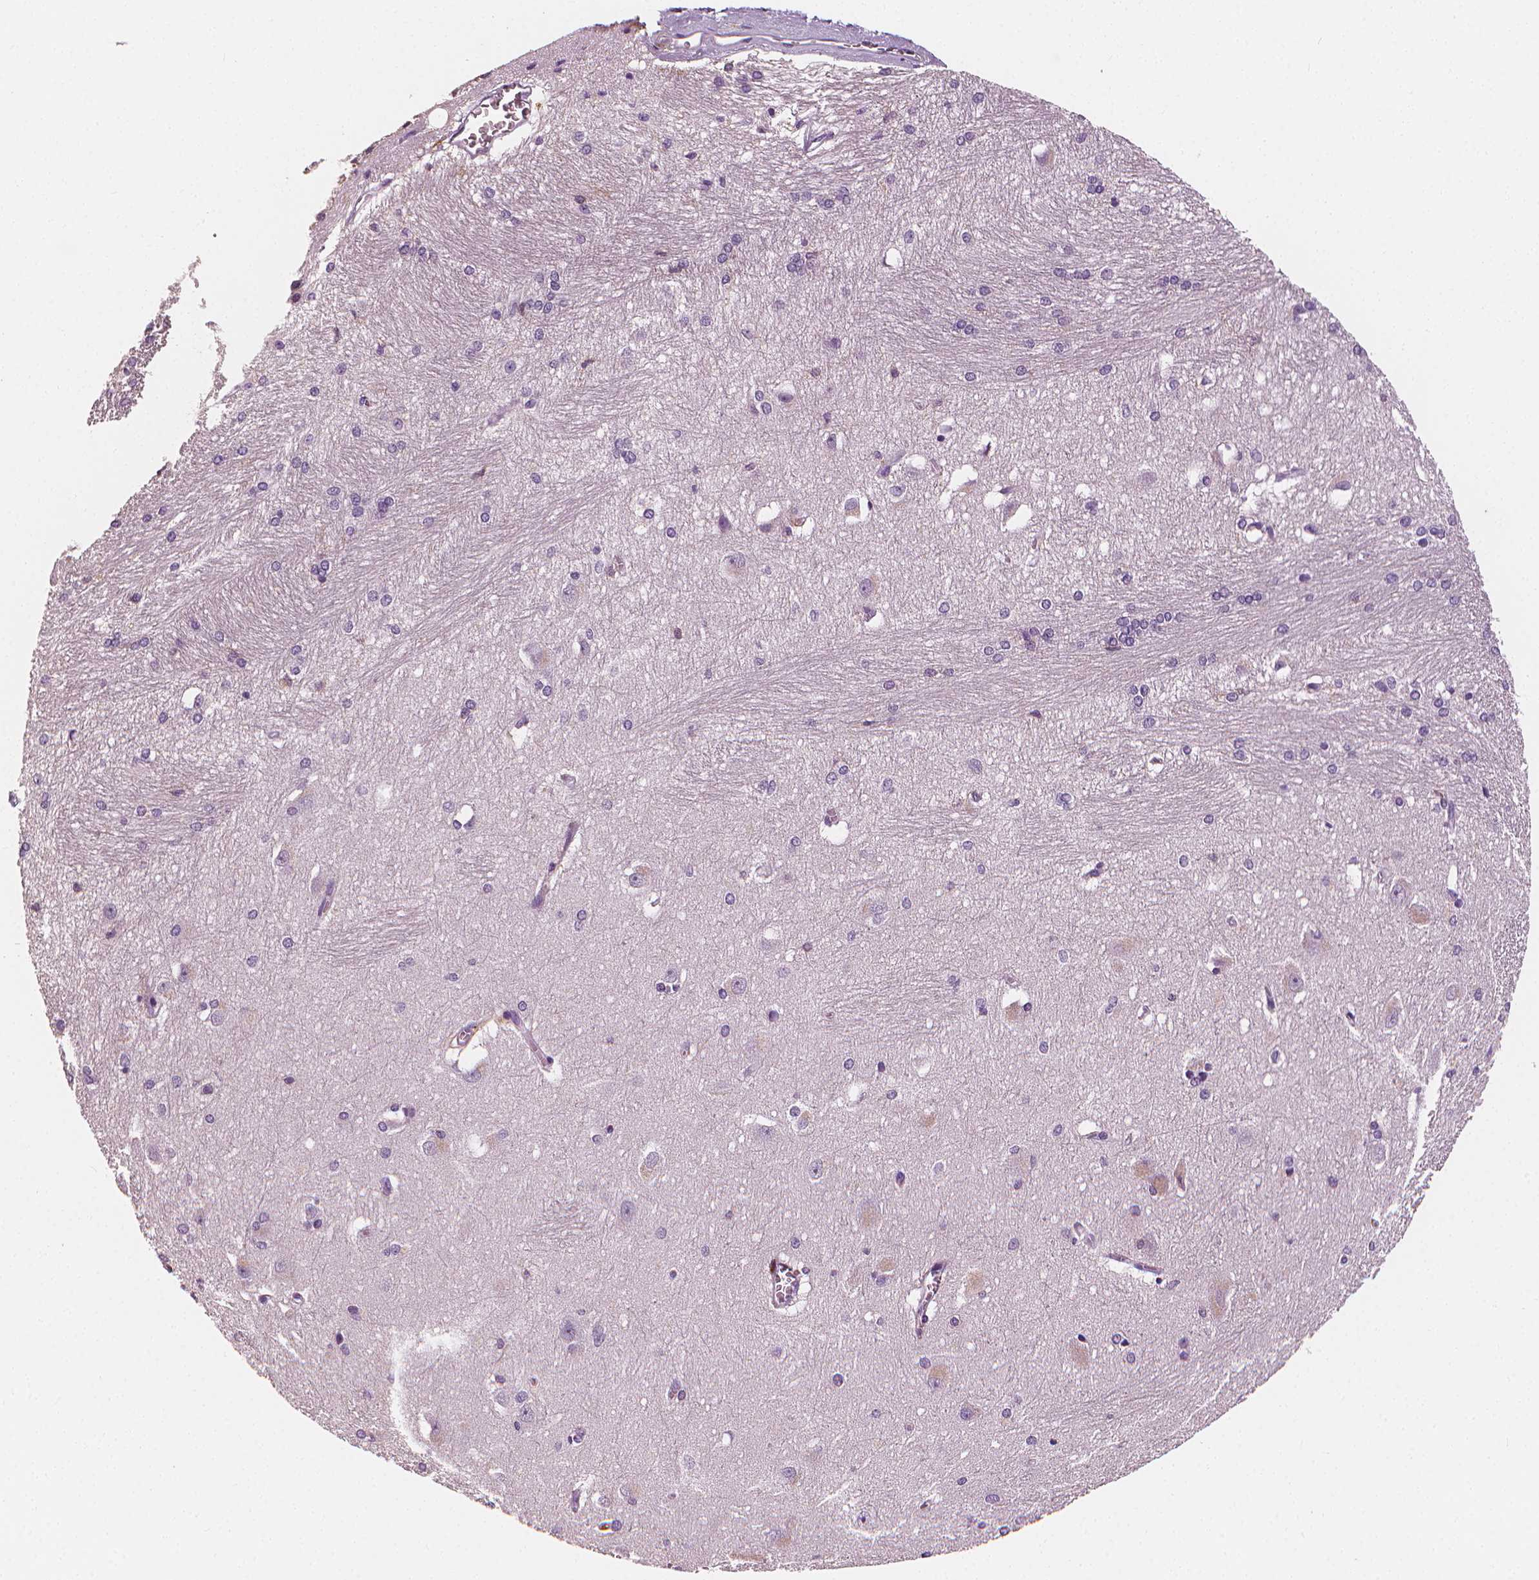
{"staining": {"intensity": "negative", "quantity": "none", "location": "none"}, "tissue": "hippocampus", "cell_type": "Glial cells", "image_type": "normal", "snomed": [{"axis": "morphology", "description": "Normal tissue, NOS"}, {"axis": "topography", "description": "Cerebral cortex"}, {"axis": "topography", "description": "Hippocampus"}], "caption": "Hippocampus stained for a protein using IHC shows no positivity glial cells.", "gene": "PTPRC", "patient": {"sex": "female", "age": 19}}